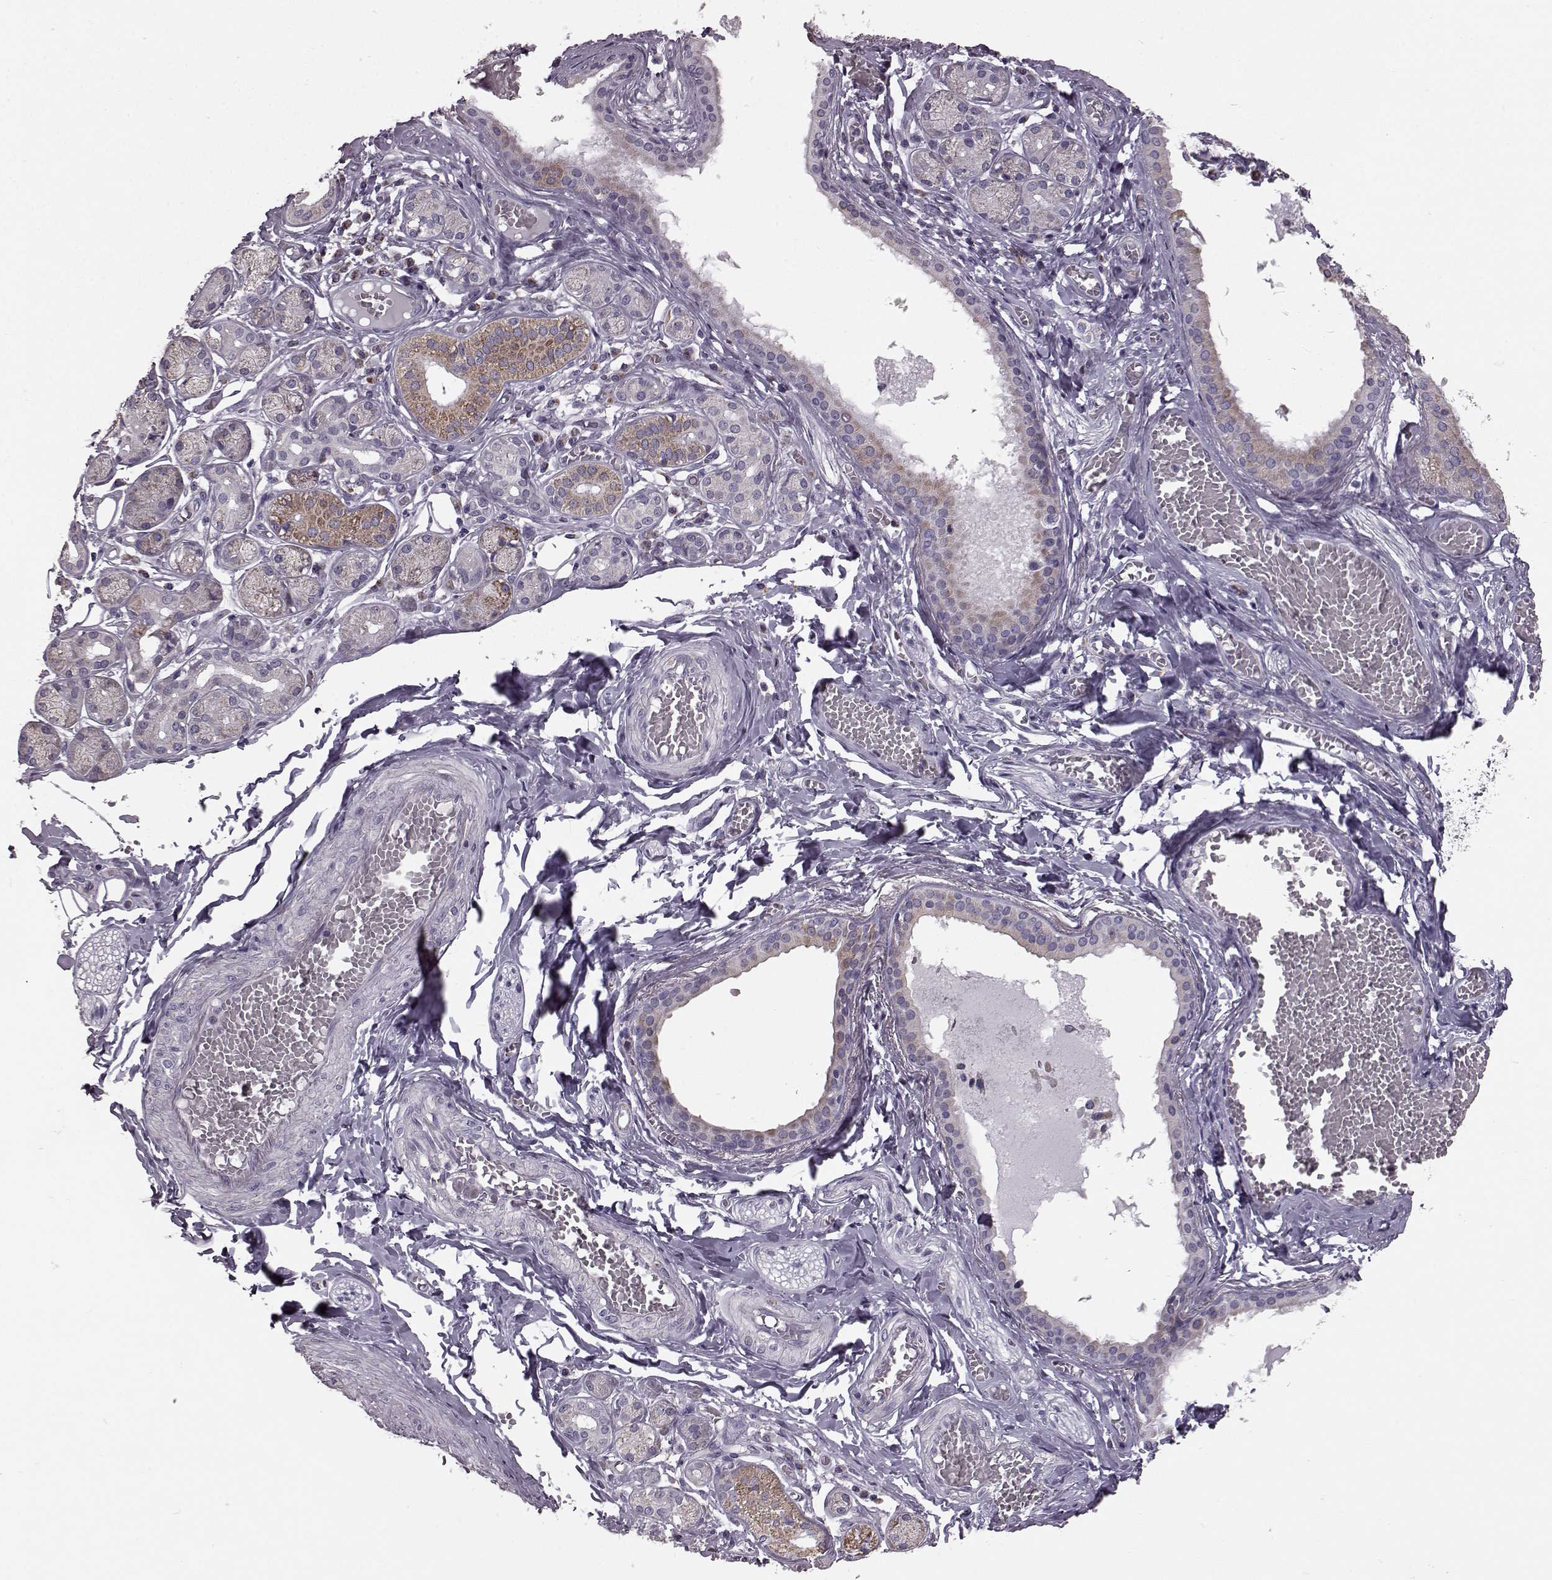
{"staining": {"intensity": "strong", "quantity": "<25%", "location": "cytoplasmic/membranous"}, "tissue": "salivary gland", "cell_type": "Glandular cells", "image_type": "normal", "snomed": [{"axis": "morphology", "description": "Normal tissue, NOS"}, {"axis": "topography", "description": "Salivary gland"}, {"axis": "topography", "description": "Peripheral nerve tissue"}], "caption": "Salivary gland stained with a brown dye shows strong cytoplasmic/membranous positive staining in about <25% of glandular cells.", "gene": "FAM8A1", "patient": {"sex": "male", "age": 71}}